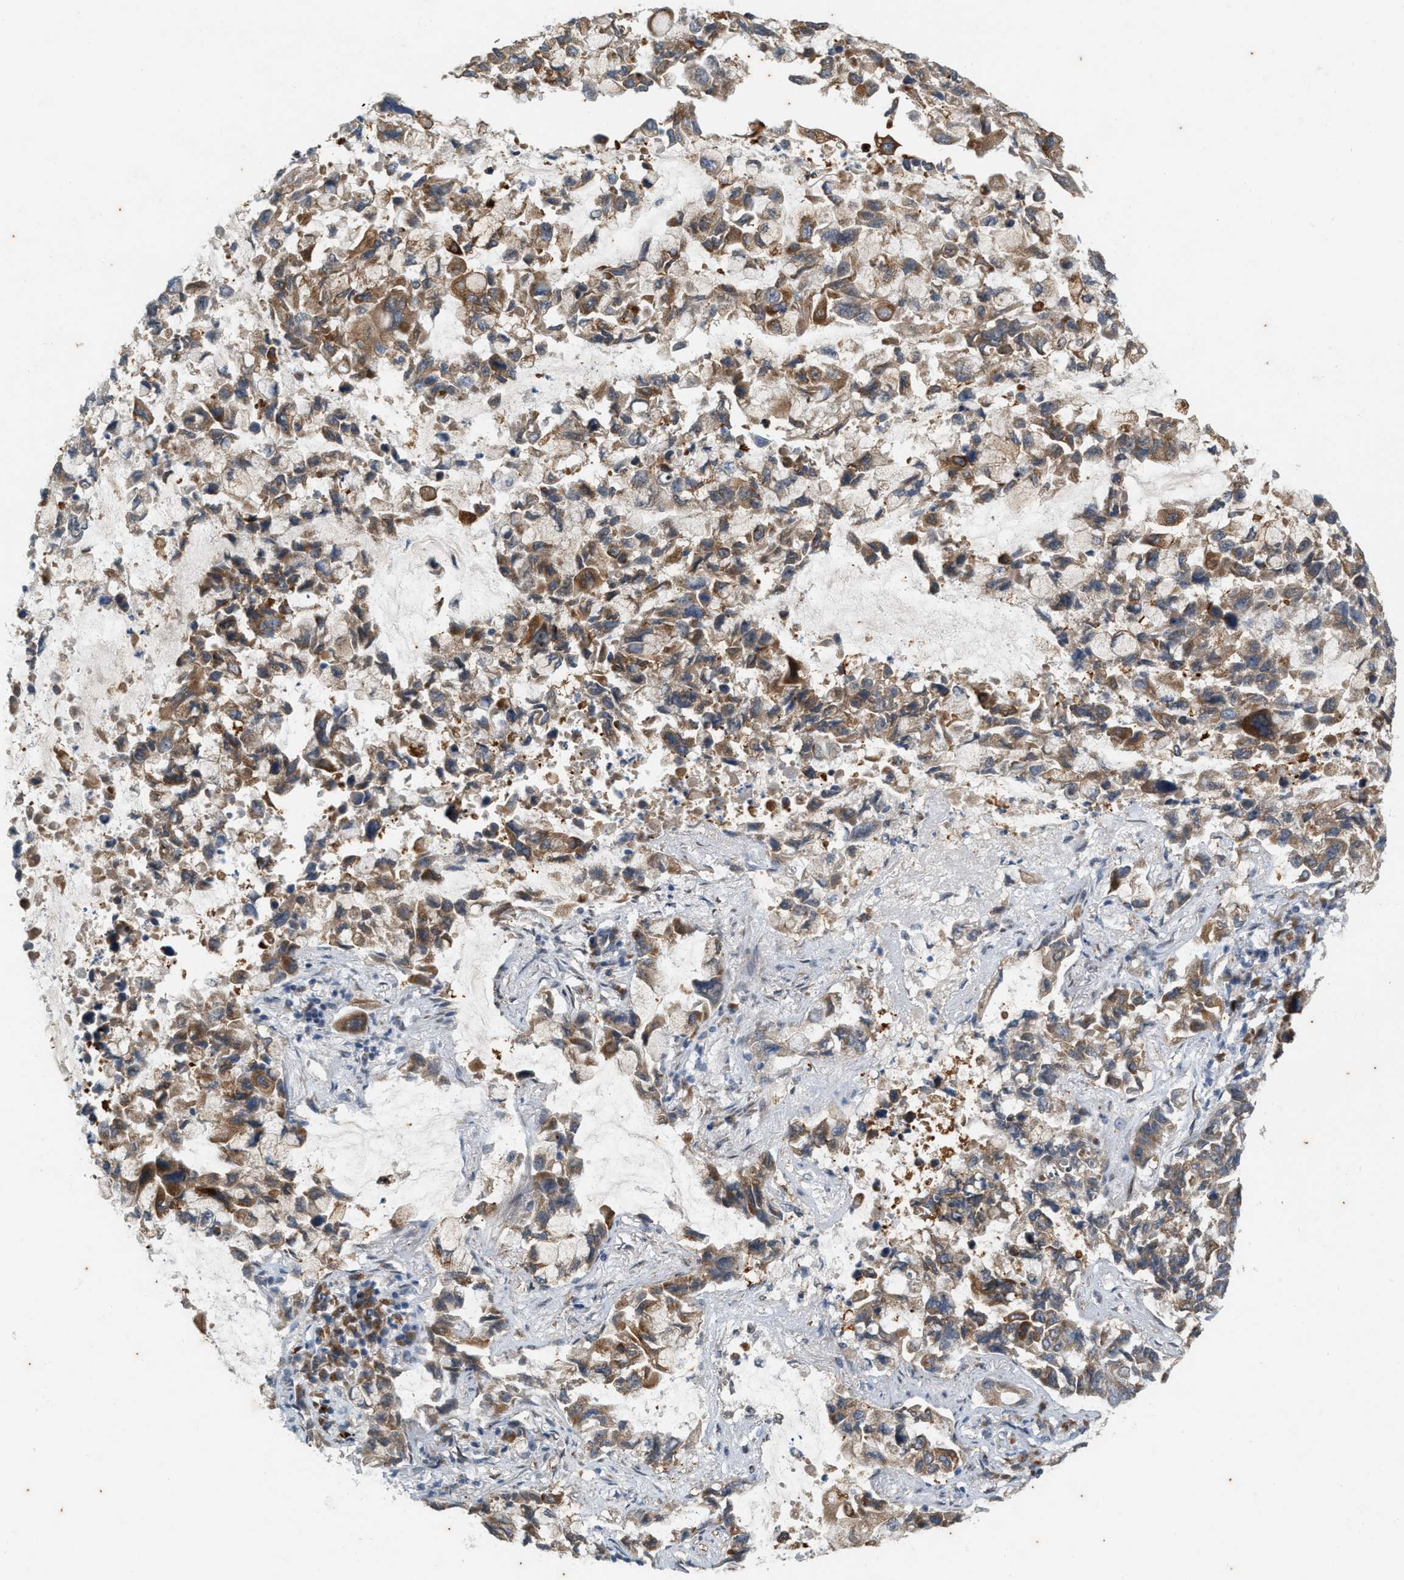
{"staining": {"intensity": "moderate", "quantity": ">75%", "location": "cytoplasmic/membranous"}, "tissue": "lung cancer", "cell_type": "Tumor cells", "image_type": "cancer", "snomed": [{"axis": "morphology", "description": "Adenocarcinoma, NOS"}, {"axis": "topography", "description": "Lung"}], "caption": "Protein staining of lung cancer (adenocarcinoma) tissue shows moderate cytoplasmic/membranous positivity in approximately >75% of tumor cells.", "gene": "CHPF2", "patient": {"sex": "male", "age": 64}}